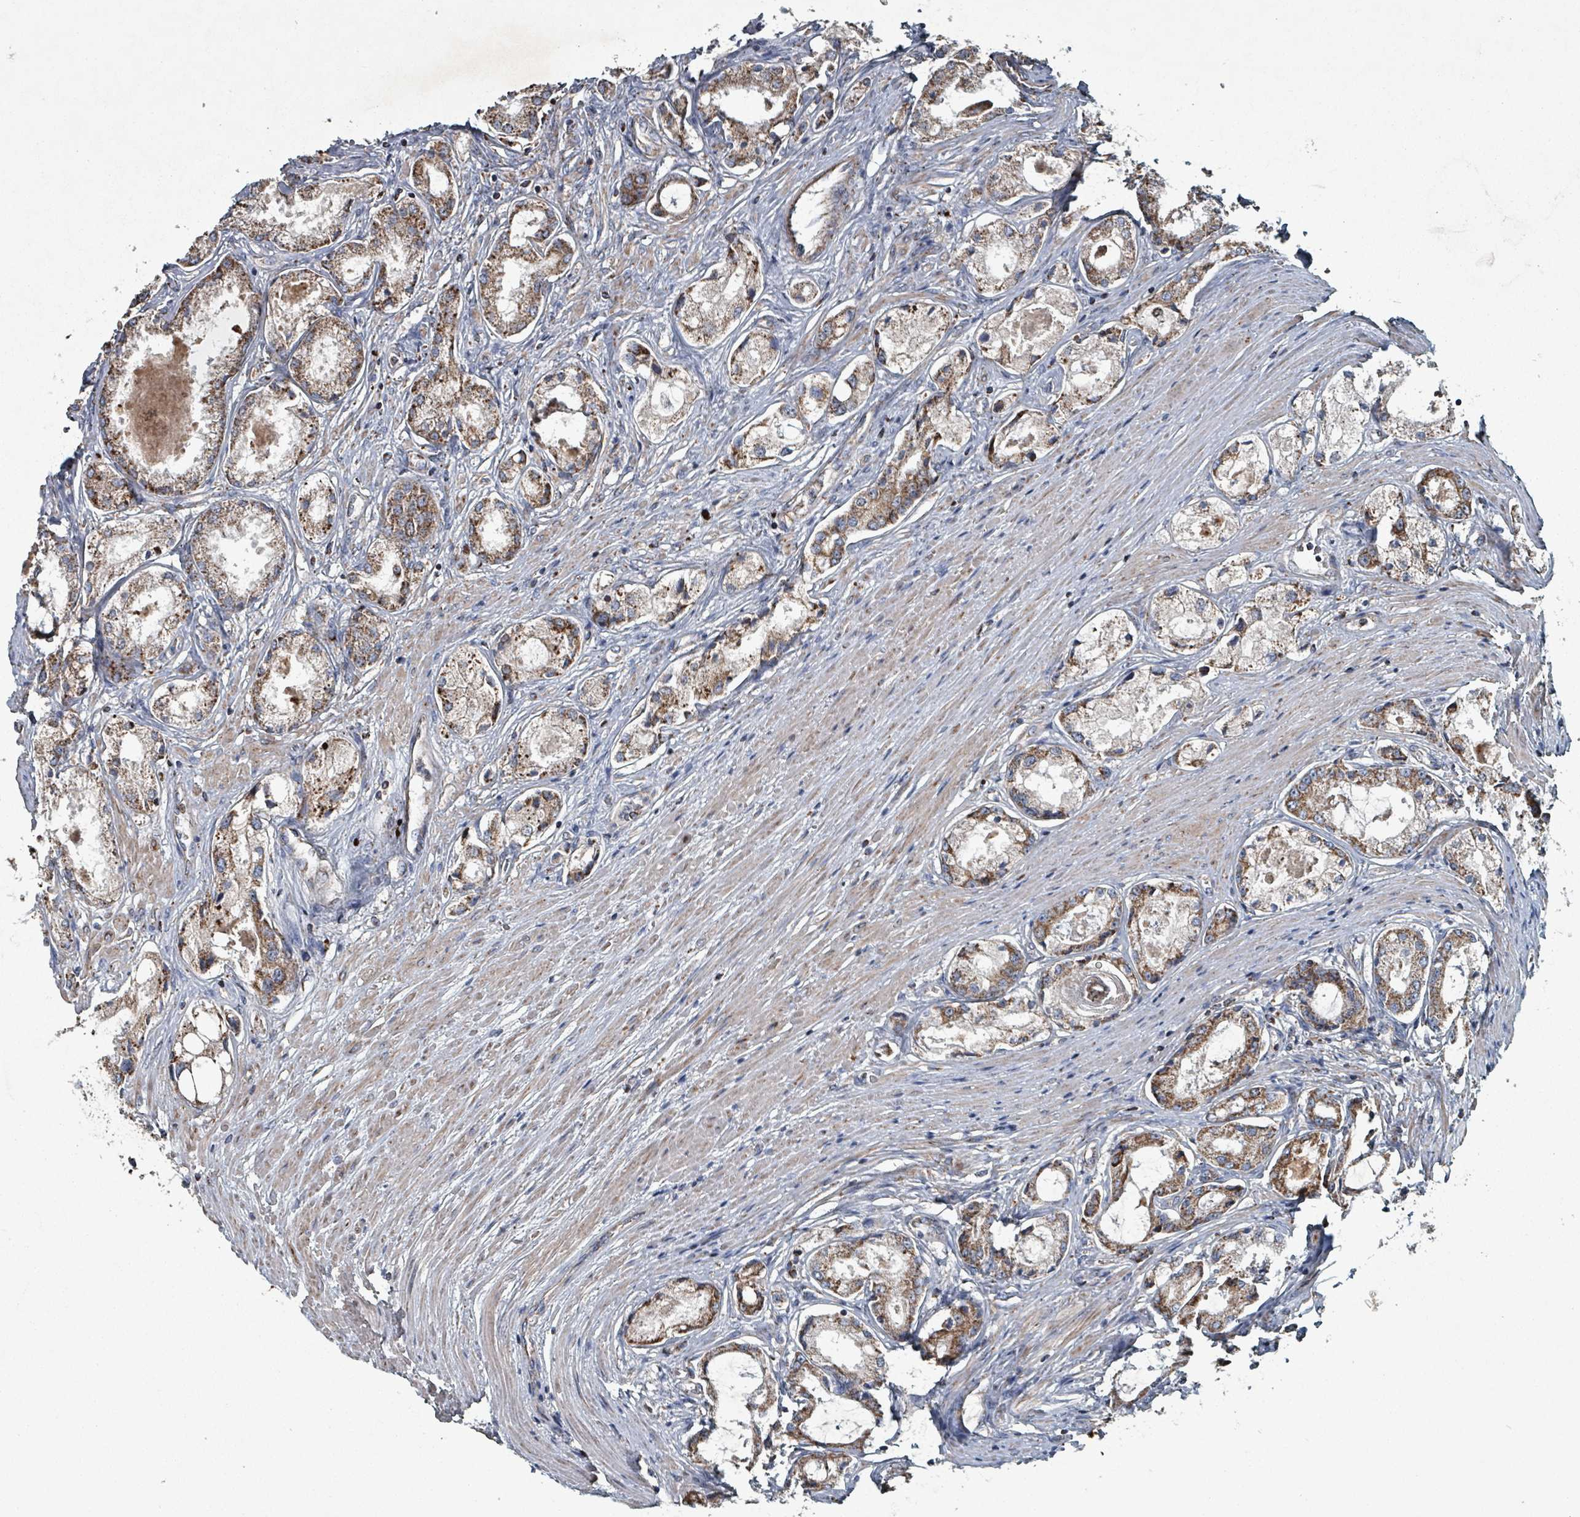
{"staining": {"intensity": "moderate", "quantity": ">75%", "location": "cytoplasmic/membranous"}, "tissue": "prostate cancer", "cell_type": "Tumor cells", "image_type": "cancer", "snomed": [{"axis": "morphology", "description": "Adenocarcinoma, Low grade"}, {"axis": "topography", "description": "Prostate"}], "caption": "The micrograph exhibits a brown stain indicating the presence of a protein in the cytoplasmic/membranous of tumor cells in prostate cancer.", "gene": "ABHD18", "patient": {"sex": "male", "age": 68}}